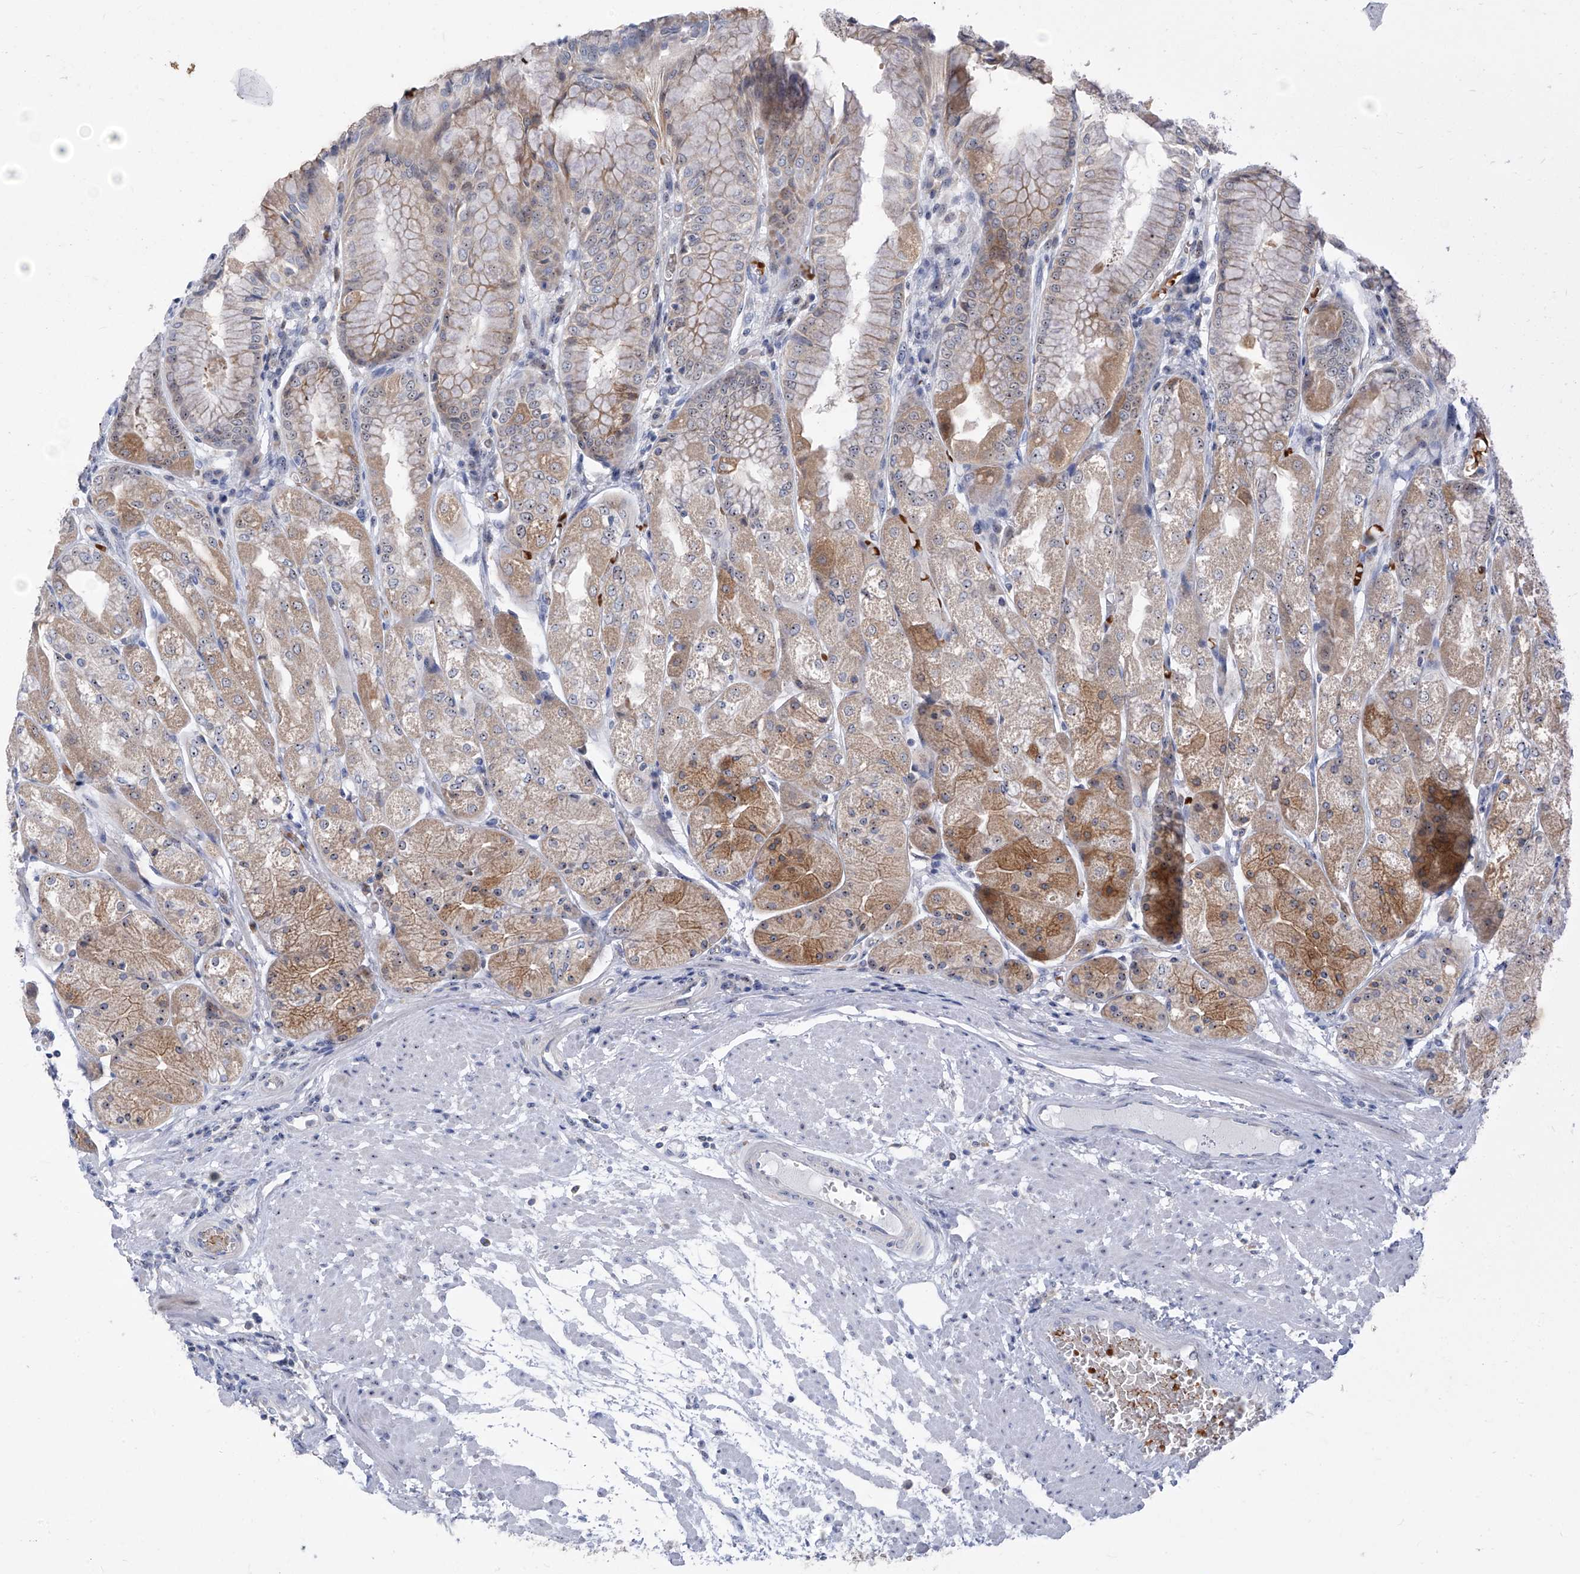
{"staining": {"intensity": "strong", "quantity": "<25%", "location": "cytoplasmic/membranous"}, "tissue": "stomach", "cell_type": "Glandular cells", "image_type": "normal", "snomed": [{"axis": "morphology", "description": "Normal tissue, NOS"}, {"axis": "topography", "description": "Stomach, upper"}], "caption": "Brown immunohistochemical staining in normal human stomach reveals strong cytoplasmic/membranous expression in approximately <25% of glandular cells.", "gene": "FGD2", "patient": {"sex": "male", "age": 72}}